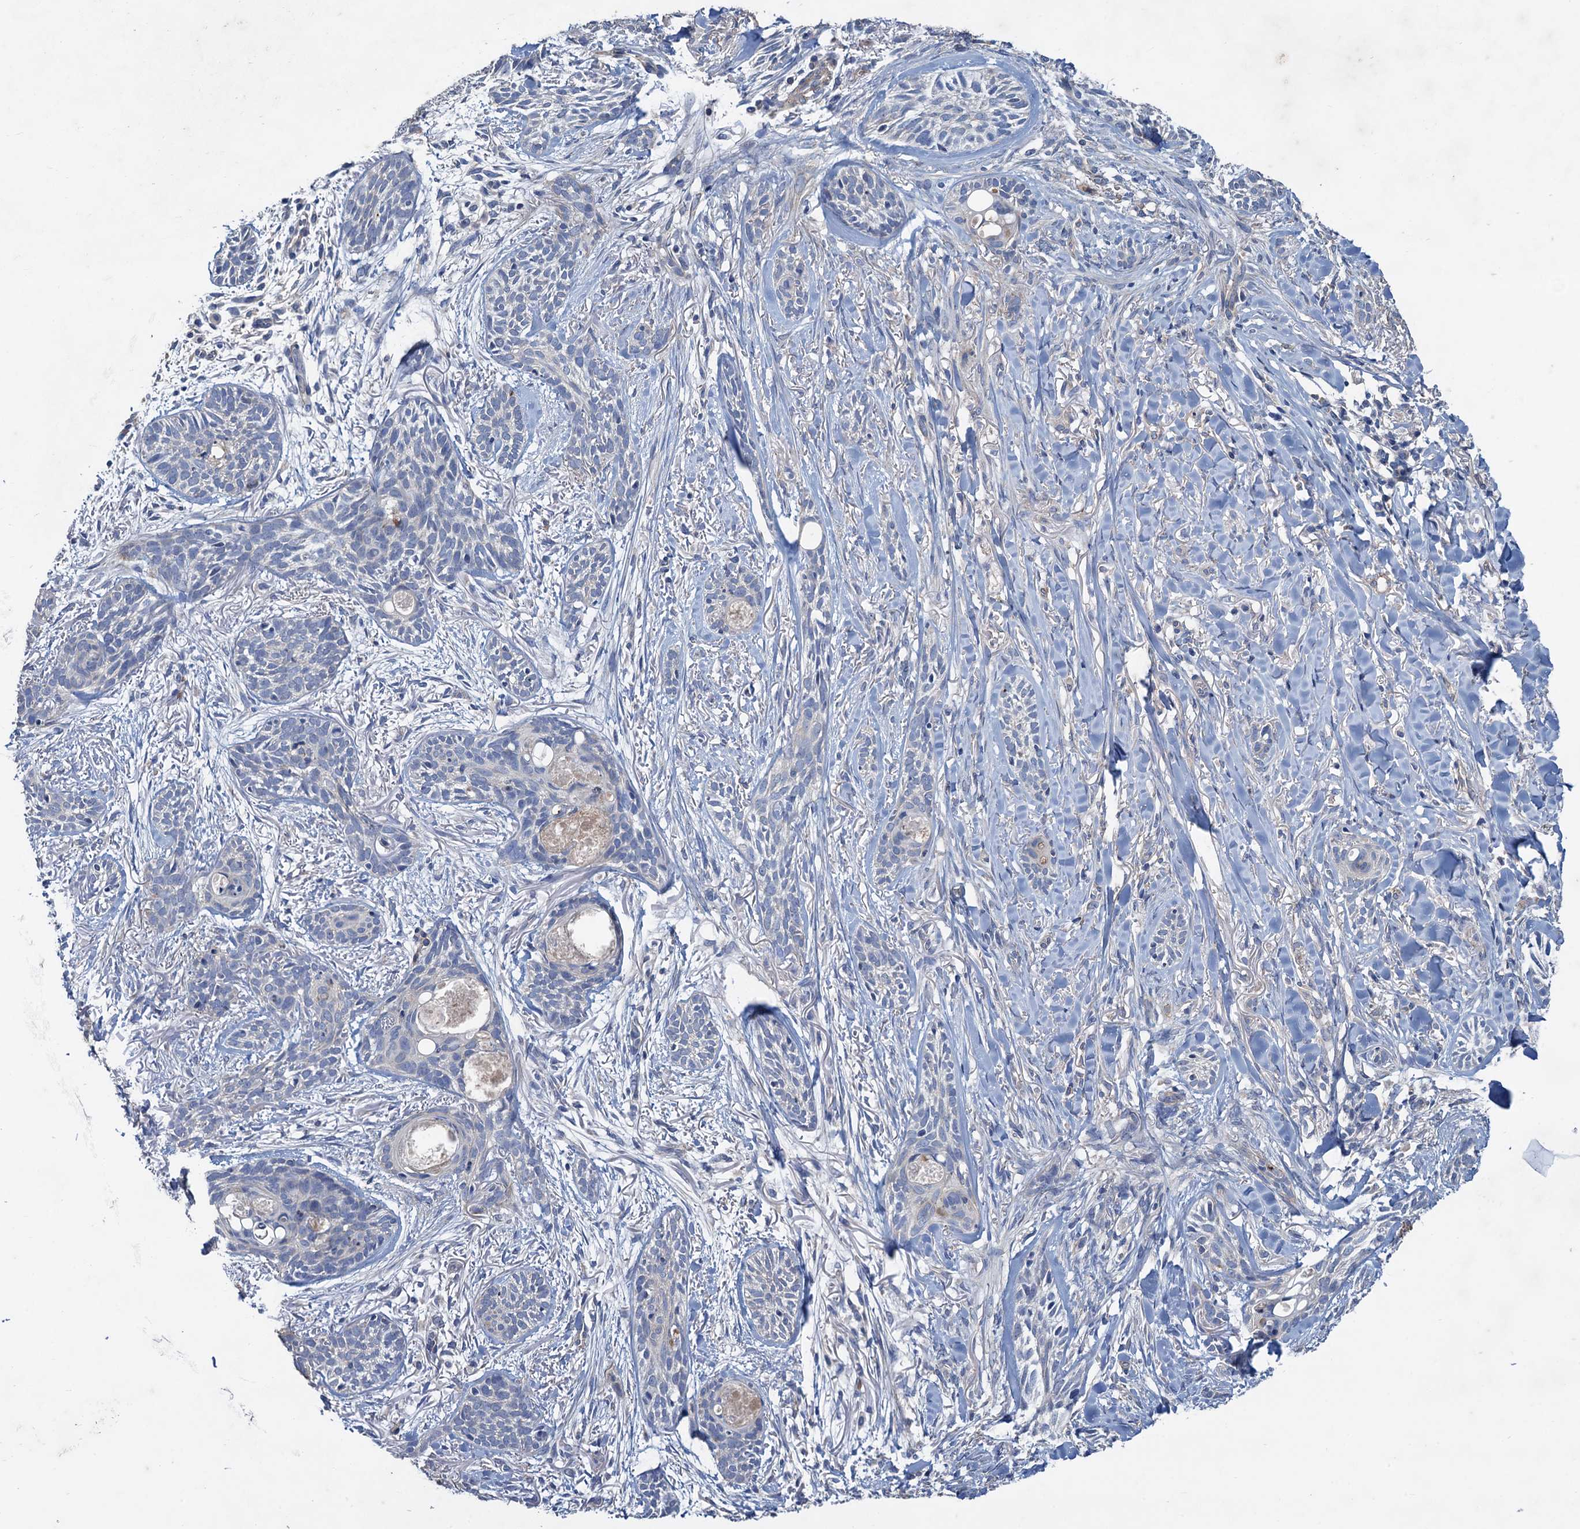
{"staining": {"intensity": "negative", "quantity": "none", "location": "none"}, "tissue": "skin cancer", "cell_type": "Tumor cells", "image_type": "cancer", "snomed": [{"axis": "morphology", "description": "Basal cell carcinoma"}, {"axis": "topography", "description": "Skin"}], "caption": "The immunohistochemistry micrograph has no significant expression in tumor cells of skin cancer tissue.", "gene": "SMCO3", "patient": {"sex": "female", "age": 59}}